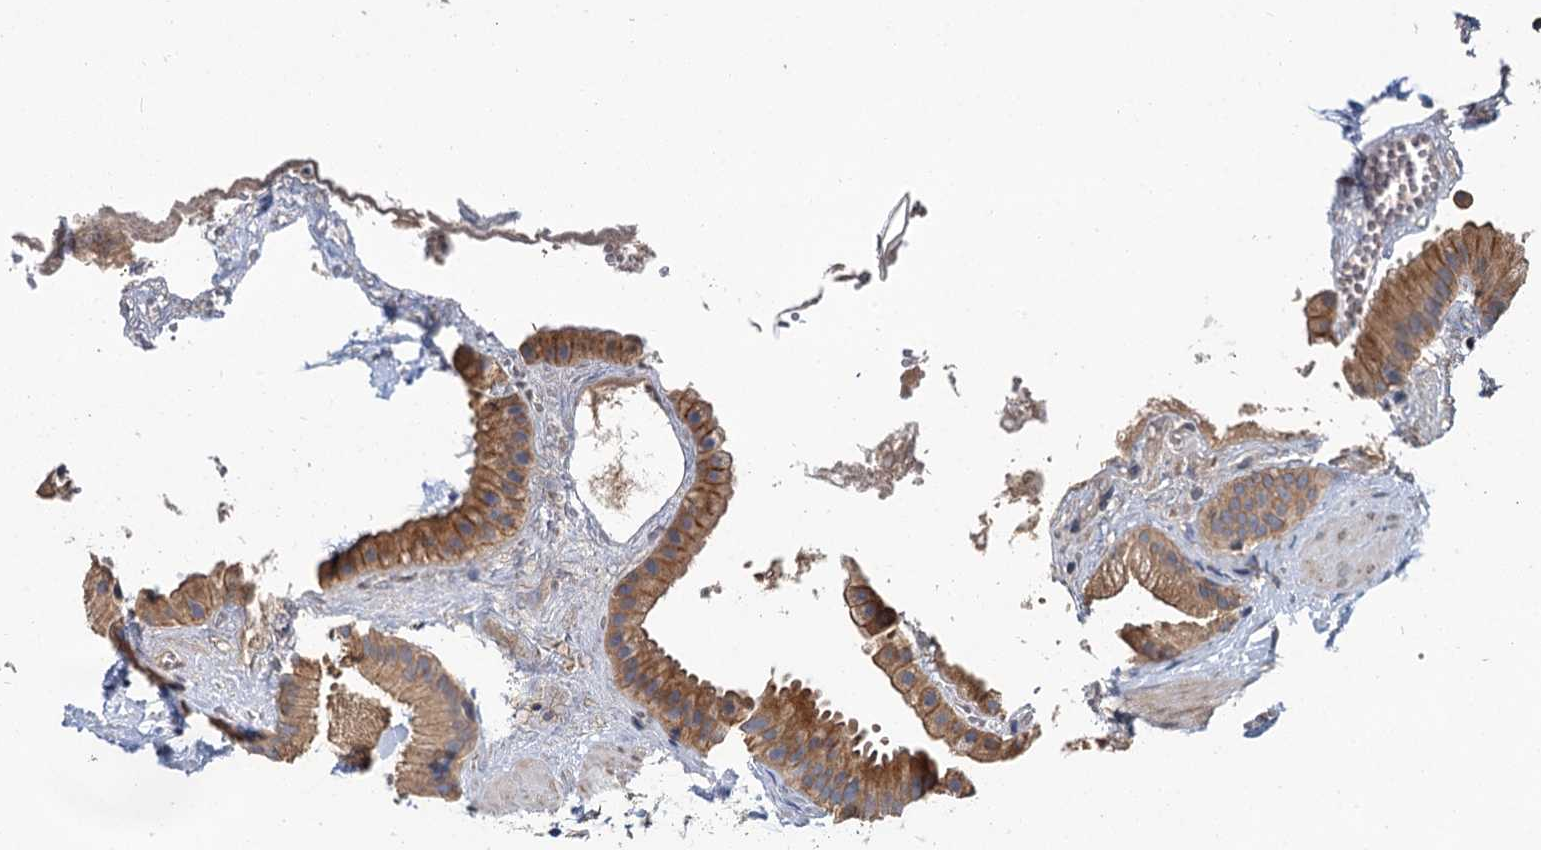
{"staining": {"intensity": "moderate", "quantity": ">75%", "location": "cytoplasmic/membranous"}, "tissue": "gallbladder", "cell_type": "Glandular cells", "image_type": "normal", "snomed": [{"axis": "morphology", "description": "Normal tissue, NOS"}, {"axis": "topography", "description": "Gallbladder"}], "caption": "Immunohistochemical staining of benign gallbladder demonstrates >75% levels of moderate cytoplasmic/membranous protein staining in about >75% of glandular cells. Immunohistochemistry (ihc) stains the protein in brown and the nuclei are stained blue.", "gene": "ZNF324", "patient": {"sex": "male", "age": 55}}